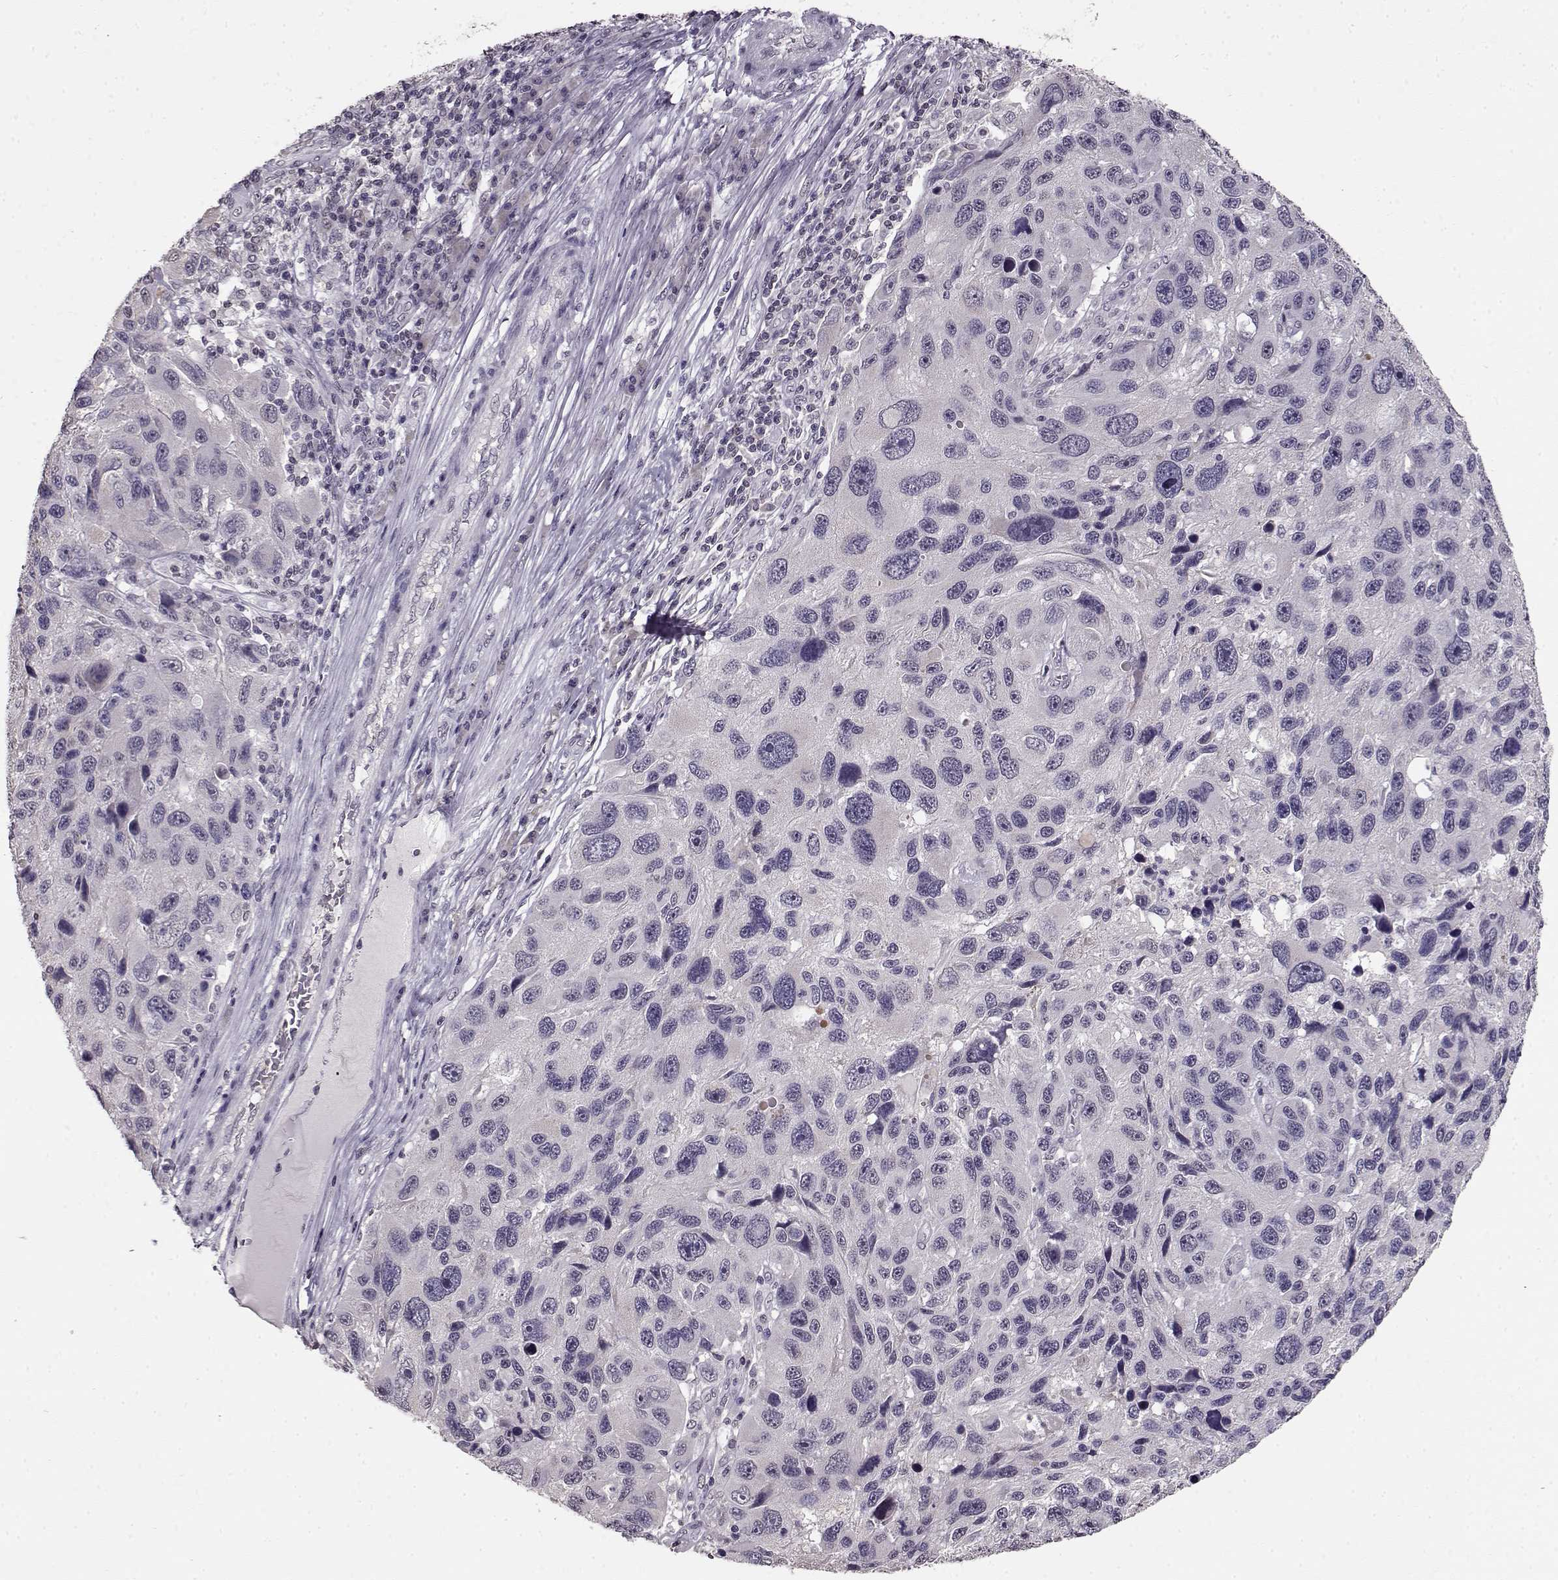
{"staining": {"intensity": "negative", "quantity": "none", "location": "none"}, "tissue": "melanoma", "cell_type": "Tumor cells", "image_type": "cancer", "snomed": [{"axis": "morphology", "description": "Malignant melanoma, NOS"}, {"axis": "topography", "description": "Skin"}], "caption": "IHC of malignant melanoma demonstrates no expression in tumor cells.", "gene": "RP1L1", "patient": {"sex": "male", "age": 53}}